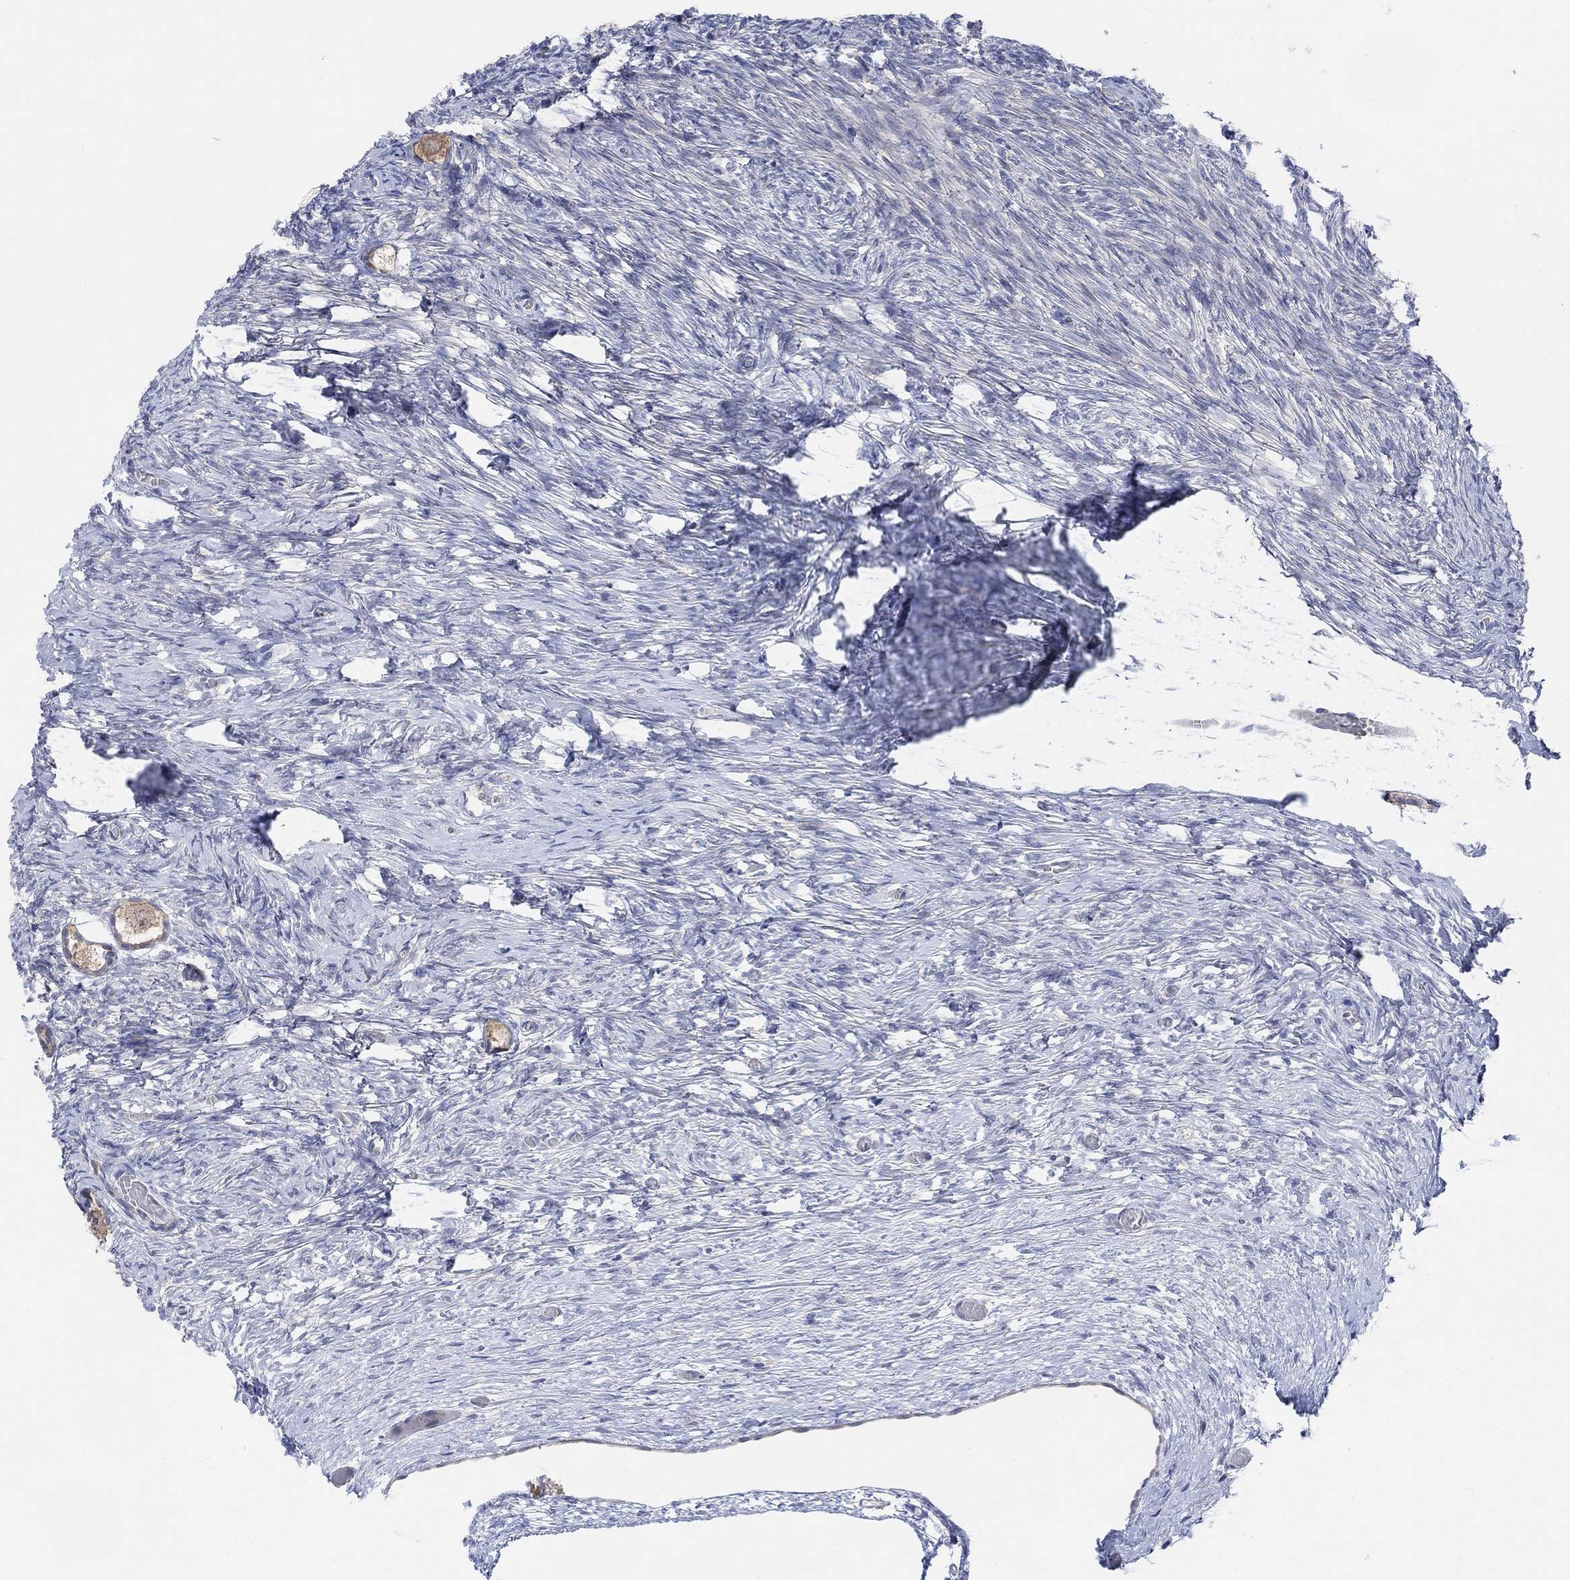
{"staining": {"intensity": "weak", "quantity": ">75%", "location": "cytoplasmic/membranous"}, "tissue": "ovary", "cell_type": "Follicle cells", "image_type": "normal", "snomed": [{"axis": "morphology", "description": "Normal tissue, NOS"}, {"axis": "topography", "description": "Ovary"}], "caption": "Immunohistochemistry (DAB (3,3'-diaminobenzidine)) staining of unremarkable human ovary displays weak cytoplasmic/membranous protein expression in approximately >75% of follicle cells. (DAB (3,3'-diaminobenzidine) = brown stain, brightfield microscopy at high magnification).", "gene": "CNTF", "patient": {"sex": "female", "age": 27}}